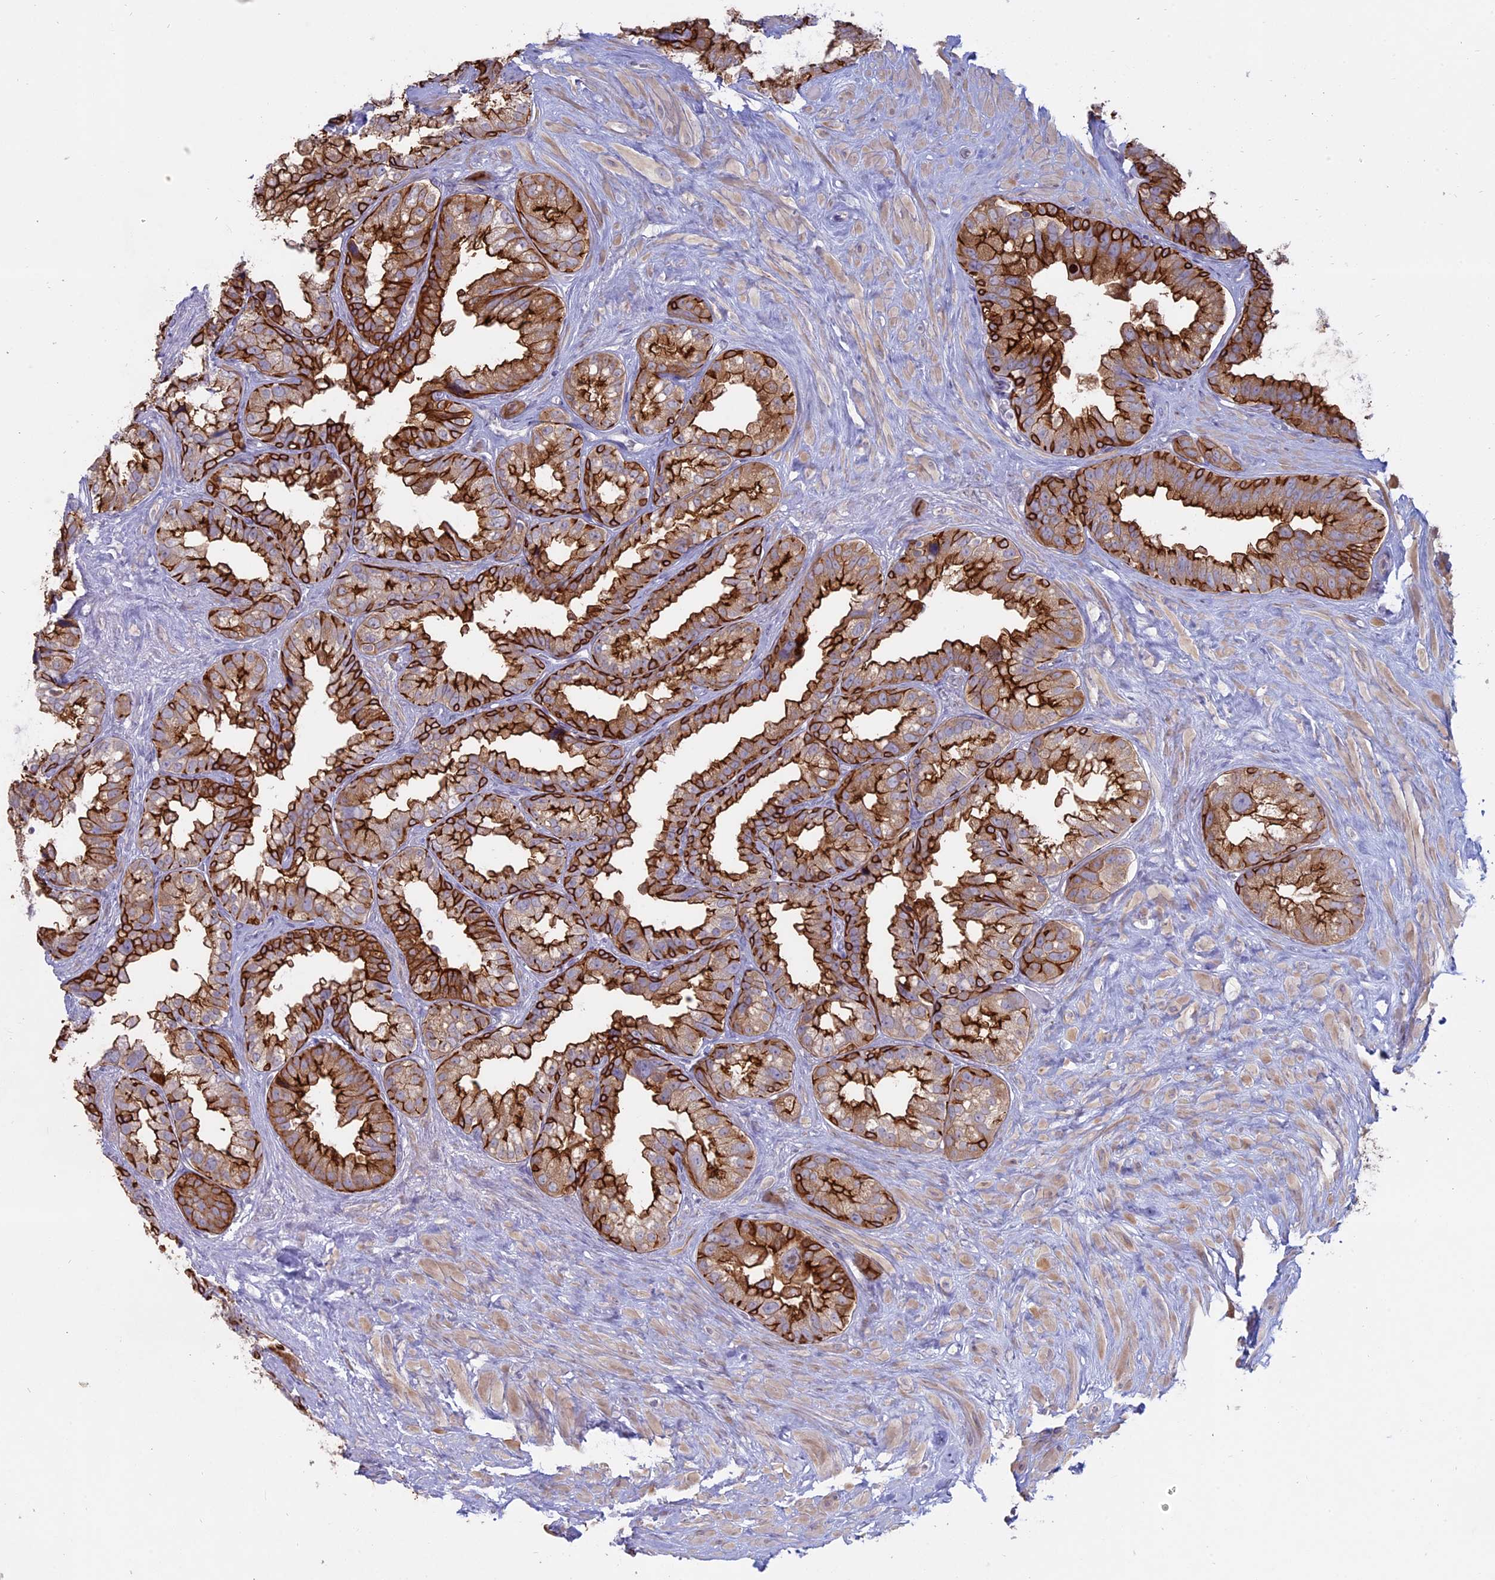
{"staining": {"intensity": "strong", "quantity": ">75%", "location": "cytoplasmic/membranous"}, "tissue": "seminal vesicle", "cell_type": "Glandular cells", "image_type": "normal", "snomed": [{"axis": "morphology", "description": "Normal tissue, NOS"}, {"axis": "topography", "description": "Seminal veicle"}], "caption": "Strong cytoplasmic/membranous positivity is present in approximately >75% of glandular cells in benign seminal vesicle.", "gene": "MYO5B", "patient": {"sex": "male", "age": 80}}